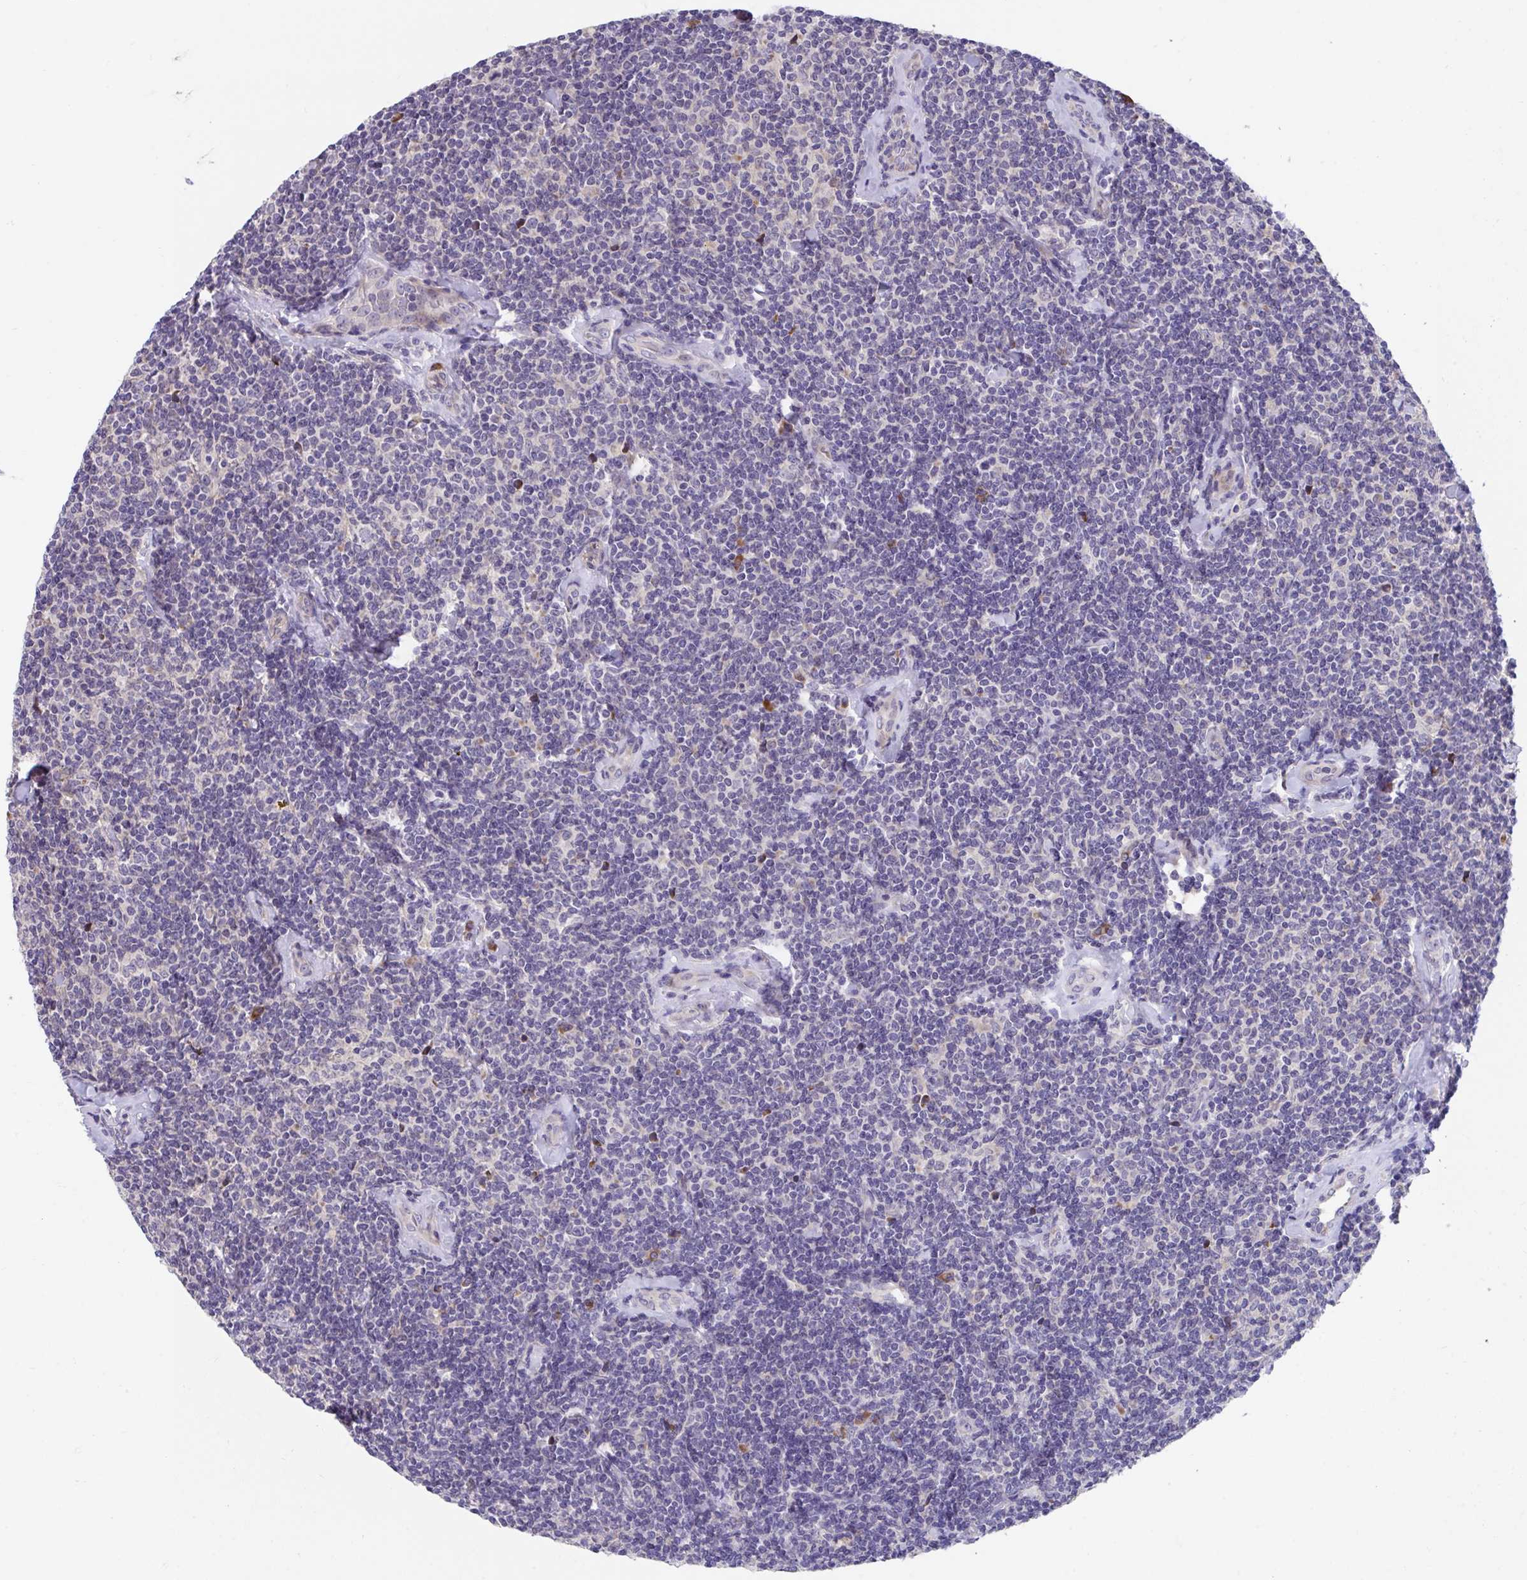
{"staining": {"intensity": "negative", "quantity": "none", "location": "none"}, "tissue": "lymphoma", "cell_type": "Tumor cells", "image_type": "cancer", "snomed": [{"axis": "morphology", "description": "Malignant lymphoma, non-Hodgkin's type, Low grade"}, {"axis": "topography", "description": "Lymph node"}], "caption": "This is an immunohistochemistry image of human lymphoma. There is no expression in tumor cells.", "gene": "SUSD4", "patient": {"sex": "female", "age": 56}}